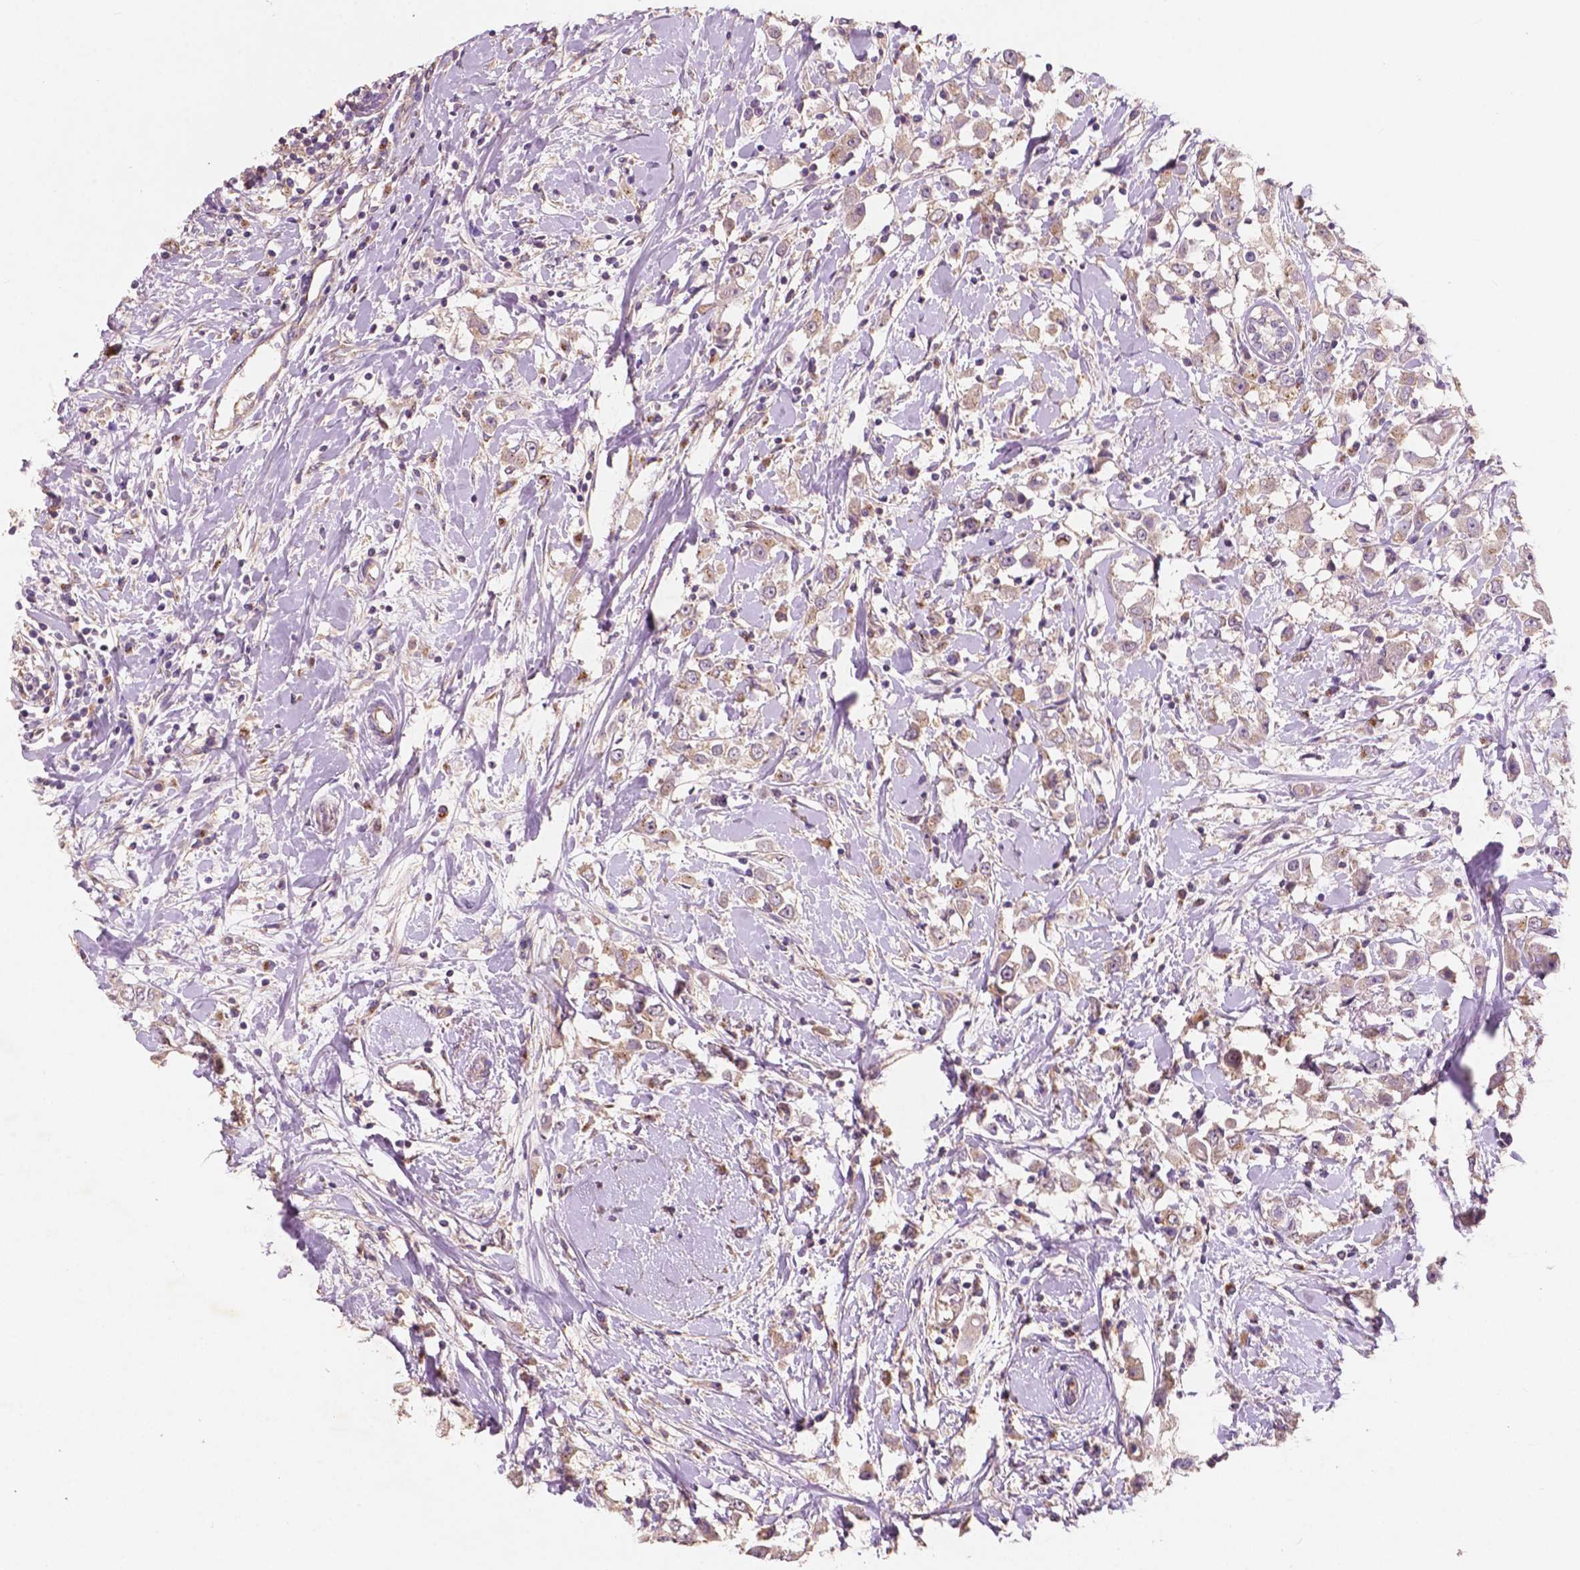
{"staining": {"intensity": "moderate", "quantity": ">75%", "location": "cytoplasmic/membranous"}, "tissue": "breast cancer", "cell_type": "Tumor cells", "image_type": "cancer", "snomed": [{"axis": "morphology", "description": "Duct carcinoma"}, {"axis": "topography", "description": "Breast"}], "caption": "Tumor cells display medium levels of moderate cytoplasmic/membranous positivity in approximately >75% of cells in breast cancer. Using DAB (3,3'-diaminobenzidine) (brown) and hematoxylin (blue) stains, captured at high magnification using brightfield microscopy.", "gene": "CHPT1", "patient": {"sex": "female", "age": 61}}